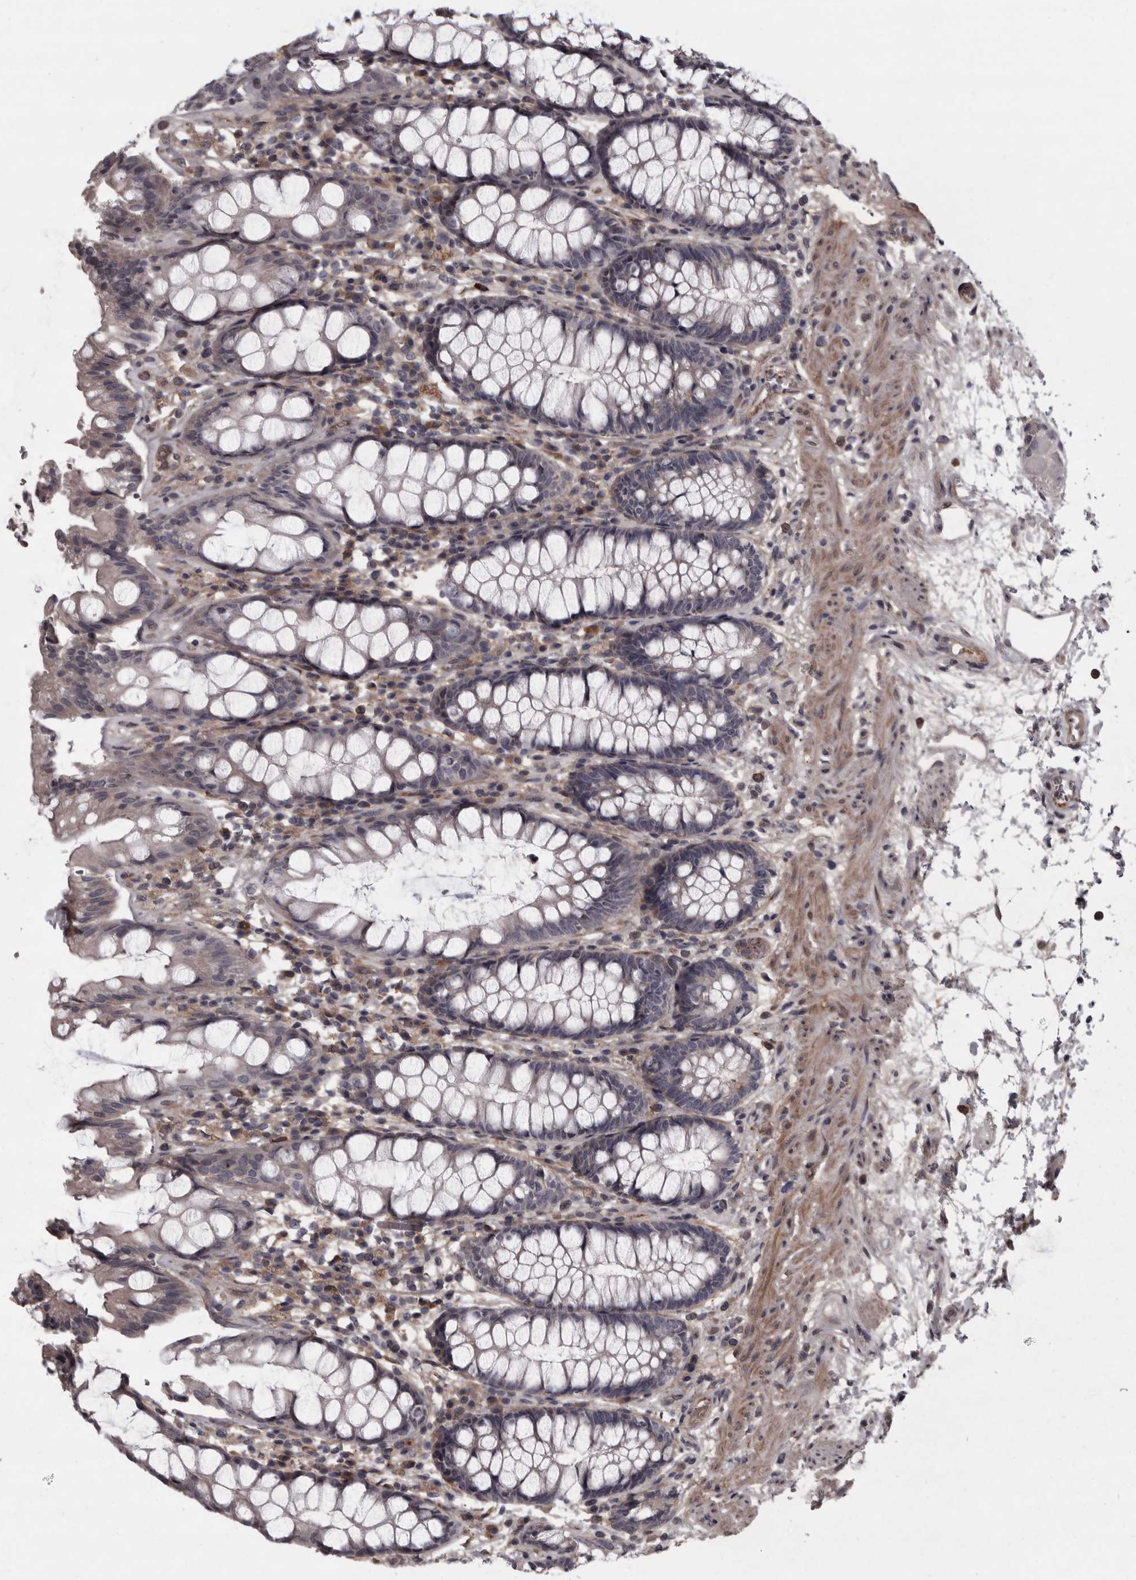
{"staining": {"intensity": "negative", "quantity": "none", "location": "none"}, "tissue": "rectum", "cell_type": "Glandular cells", "image_type": "normal", "snomed": [{"axis": "morphology", "description": "Normal tissue, NOS"}, {"axis": "topography", "description": "Rectum"}], "caption": "A photomicrograph of human rectum is negative for staining in glandular cells. Brightfield microscopy of immunohistochemistry stained with DAB (brown) and hematoxylin (blue), captured at high magnification.", "gene": "RSU1", "patient": {"sex": "male", "age": 64}}